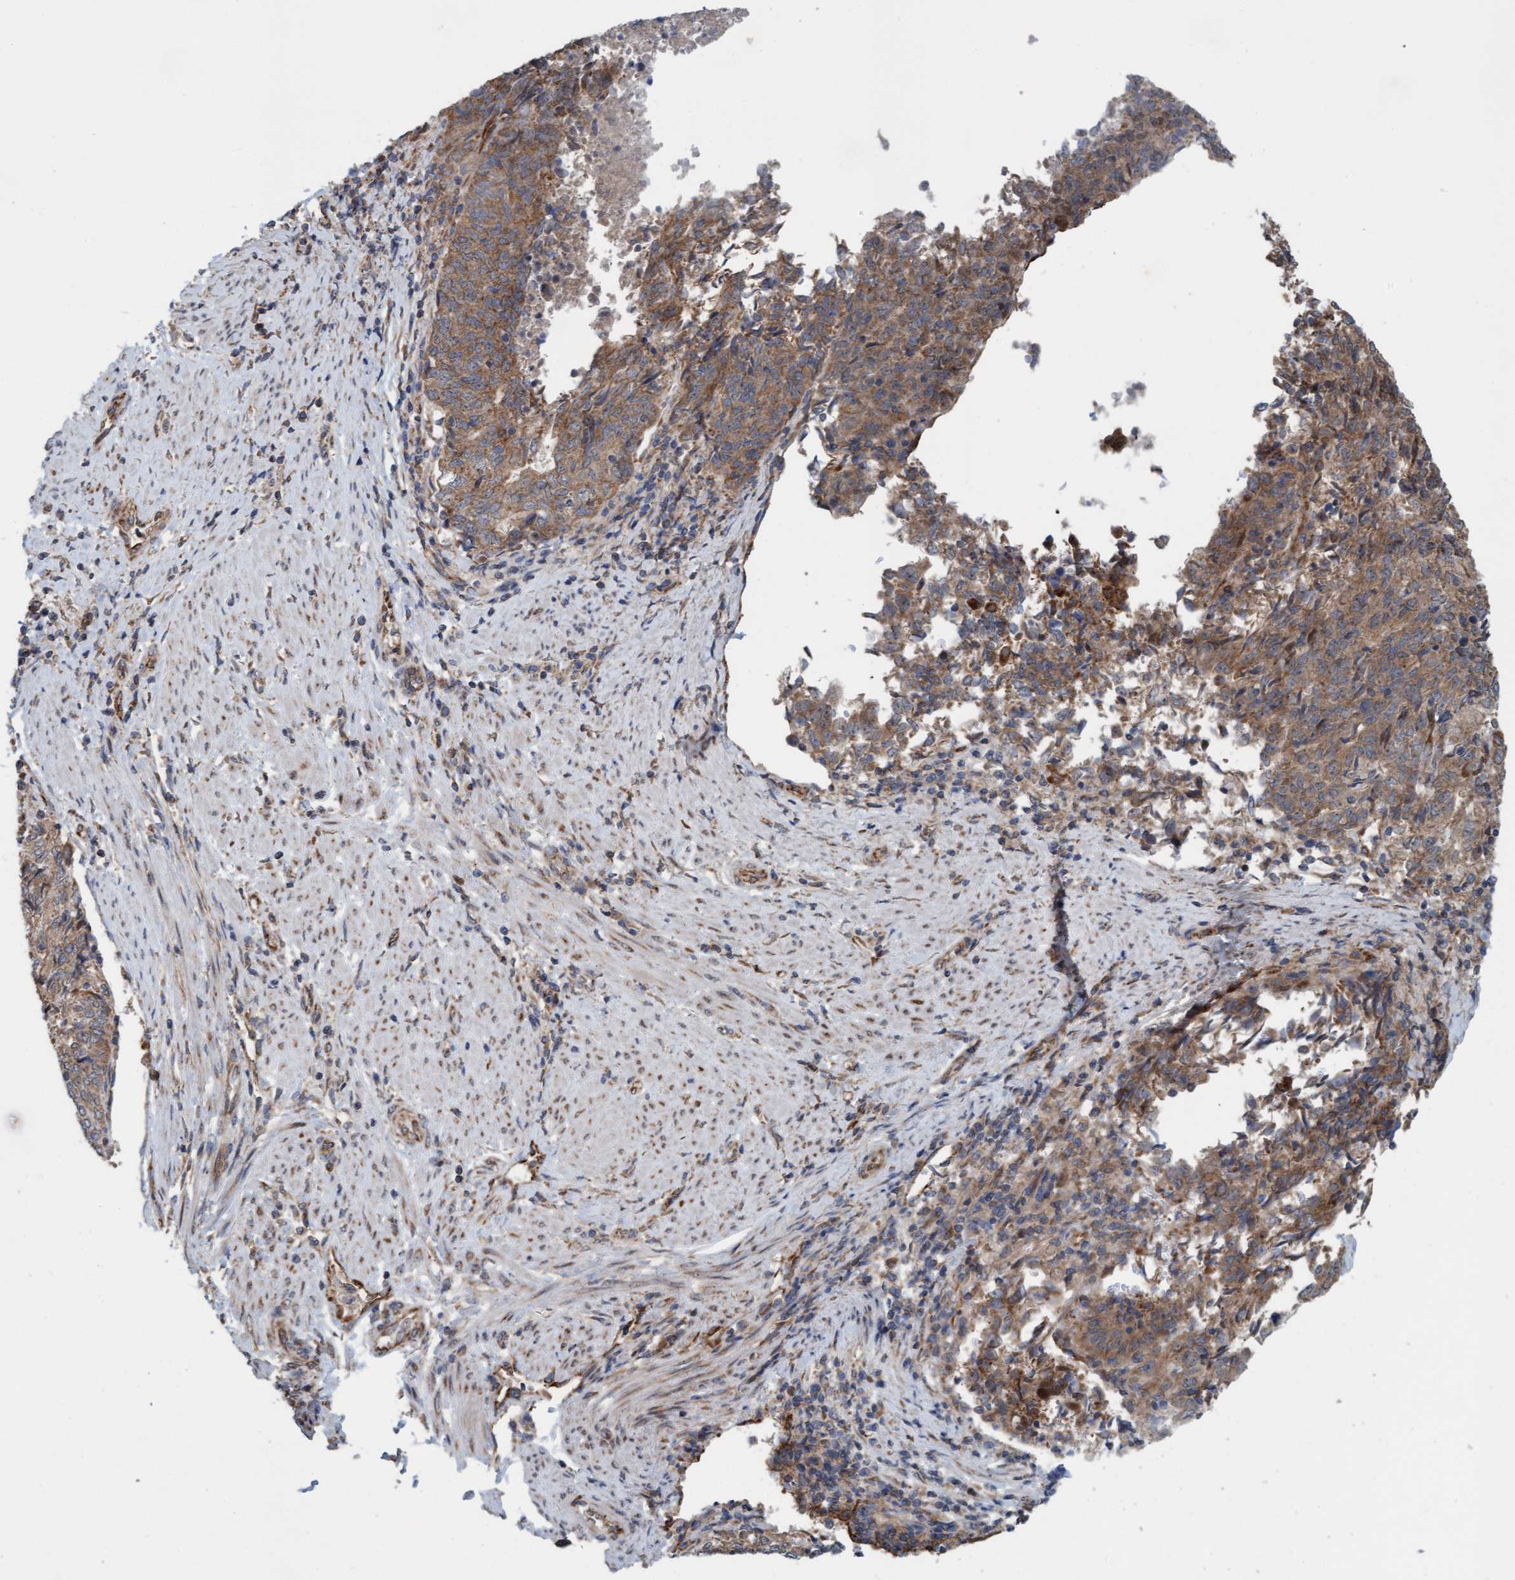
{"staining": {"intensity": "moderate", "quantity": ">75%", "location": "cytoplasmic/membranous"}, "tissue": "endometrial cancer", "cell_type": "Tumor cells", "image_type": "cancer", "snomed": [{"axis": "morphology", "description": "Adenocarcinoma, NOS"}, {"axis": "topography", "description": "Endometrium"}], "caption": "Tumor cells show medium levels of moderate cytoplasmic/membranous expression in approximately >75% of cells in human endometrial cancer (adenocarcinoma).", "gene": "ZNF566", "patient": {"sex": "female", "age": 80}}